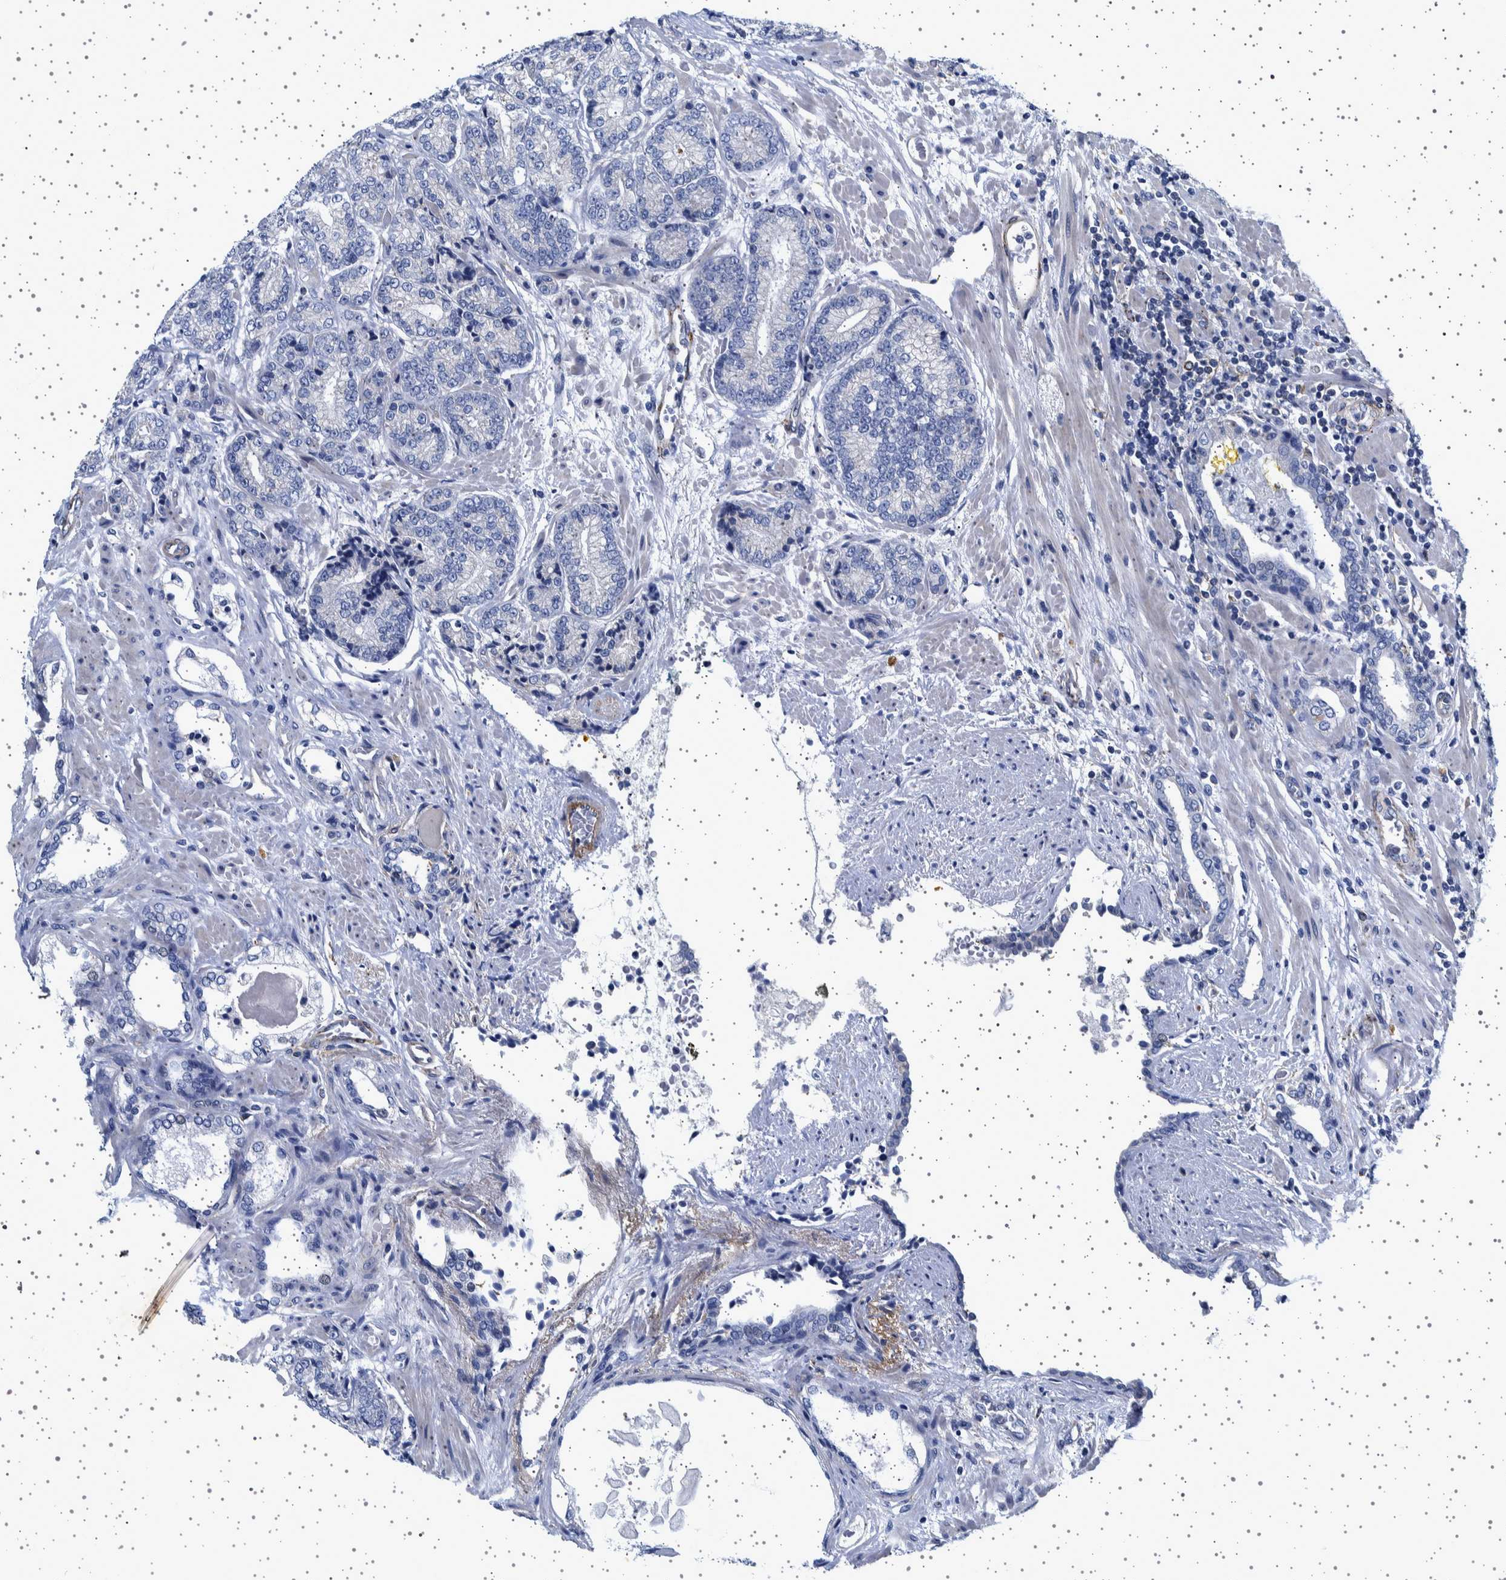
{"staining": {"intensity": "negative", "quantity": "none", "location": "none"}, "tissue": "prostate cancer", "cell_type": "Tumor cells", "image_type": "cancer", "snomed": [{"axis": "morphology", "description": "Adenocarcinoma, High grade"}, {"axis": "topography", "description": "Prostate"}], "caption": "Tumor cells are negative for protein expression in human high-grade adenocarcinoma (prostate).", "gene": "SEPTIN4", "patient": {"sex": "male", "age": 61}}